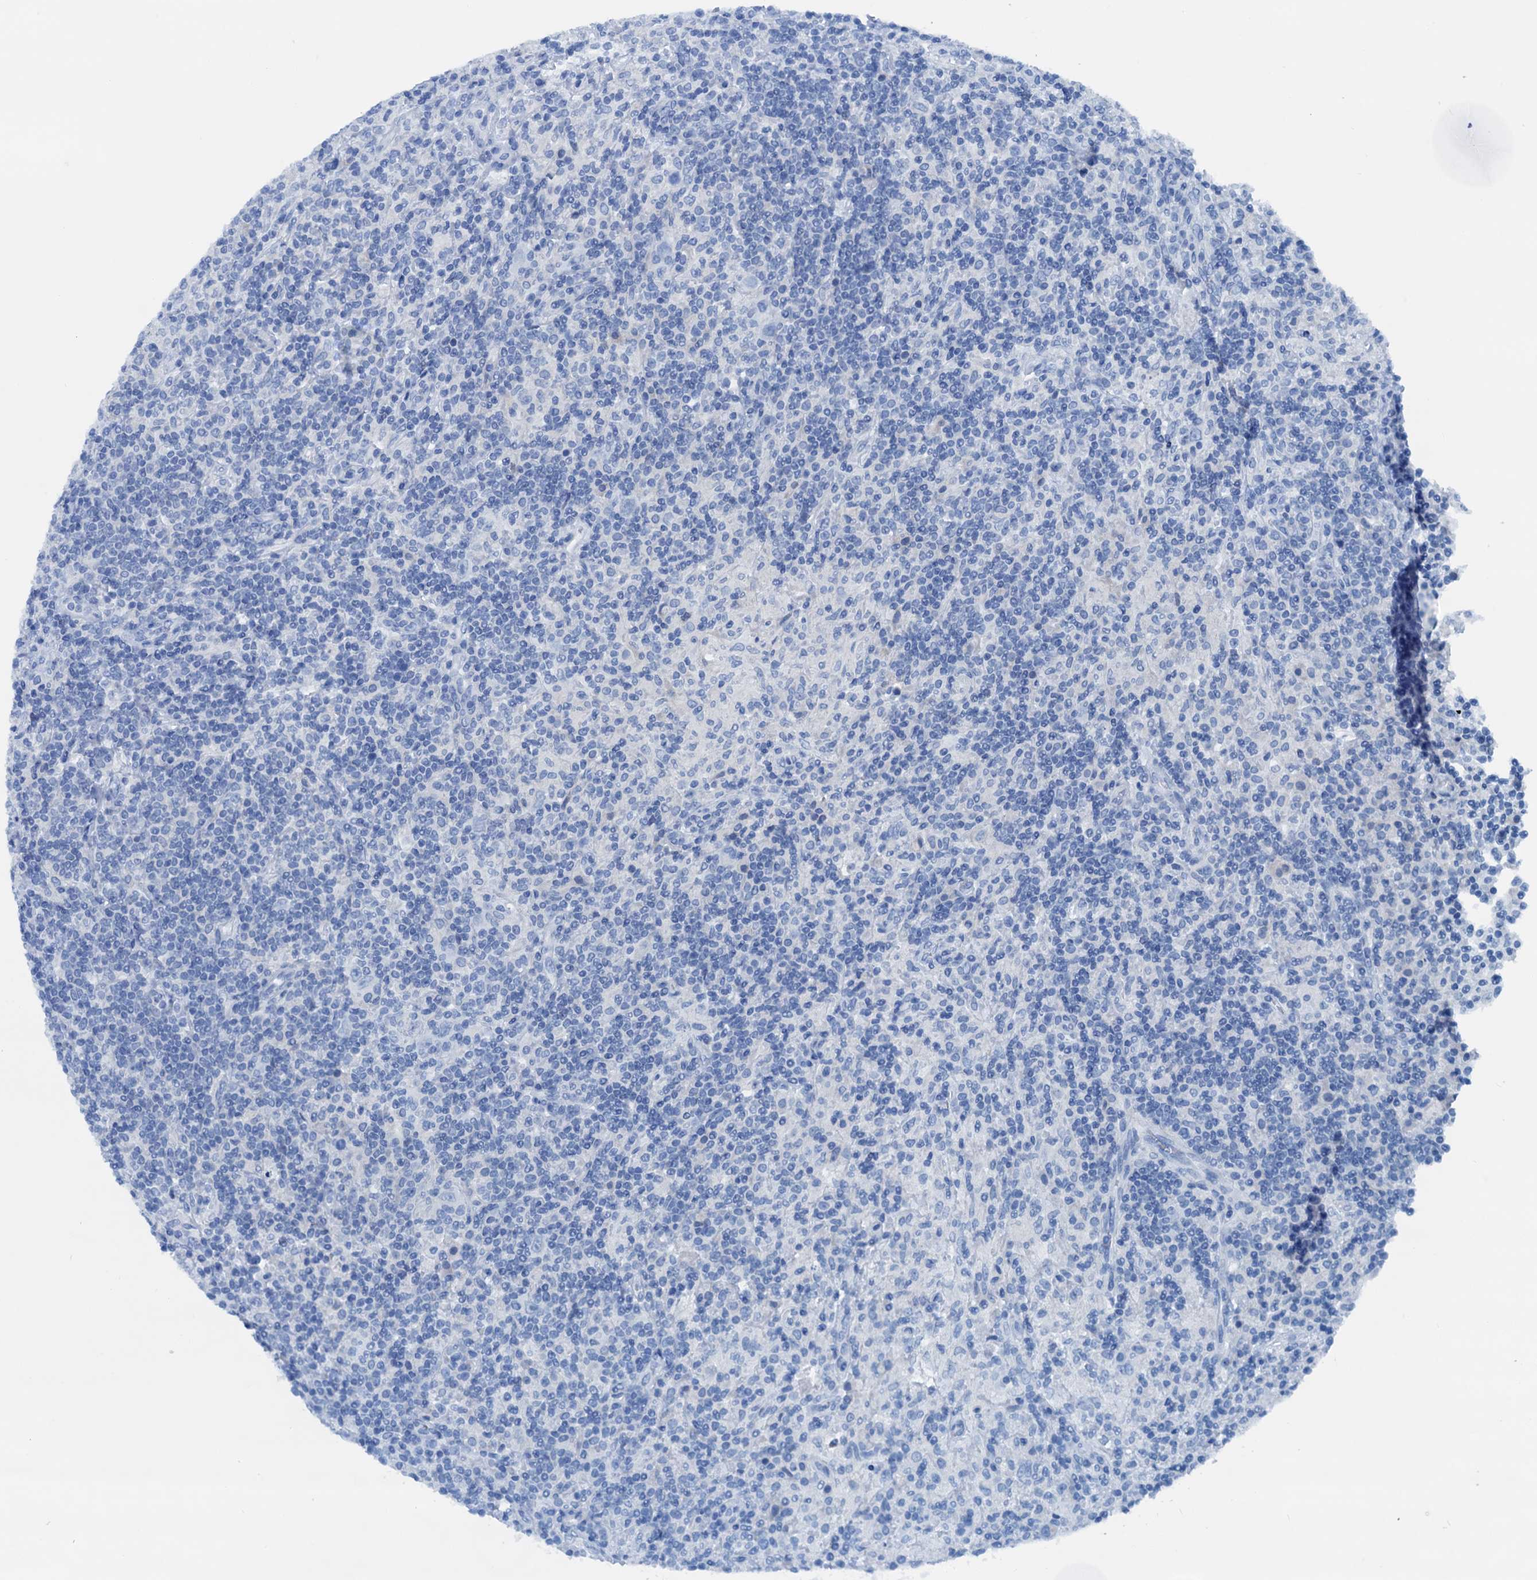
{"staining": {"intensity": "negative", "quantity": "none", "location": "none"}, "tissue": "lymphoma", "cell_type": "Tumor cells", "image_type": "cancer", "snomed": [{"axis": "morphology", "description": "Hodgkin's disease, NOS"}, {"axis": "topography", "description": "Lymph node"}], "caption": "IHC of human lymphoma shows no staining in tumor cells.", "gene": "KNDC1", "patient": {"sex": "male", "age": 70}}